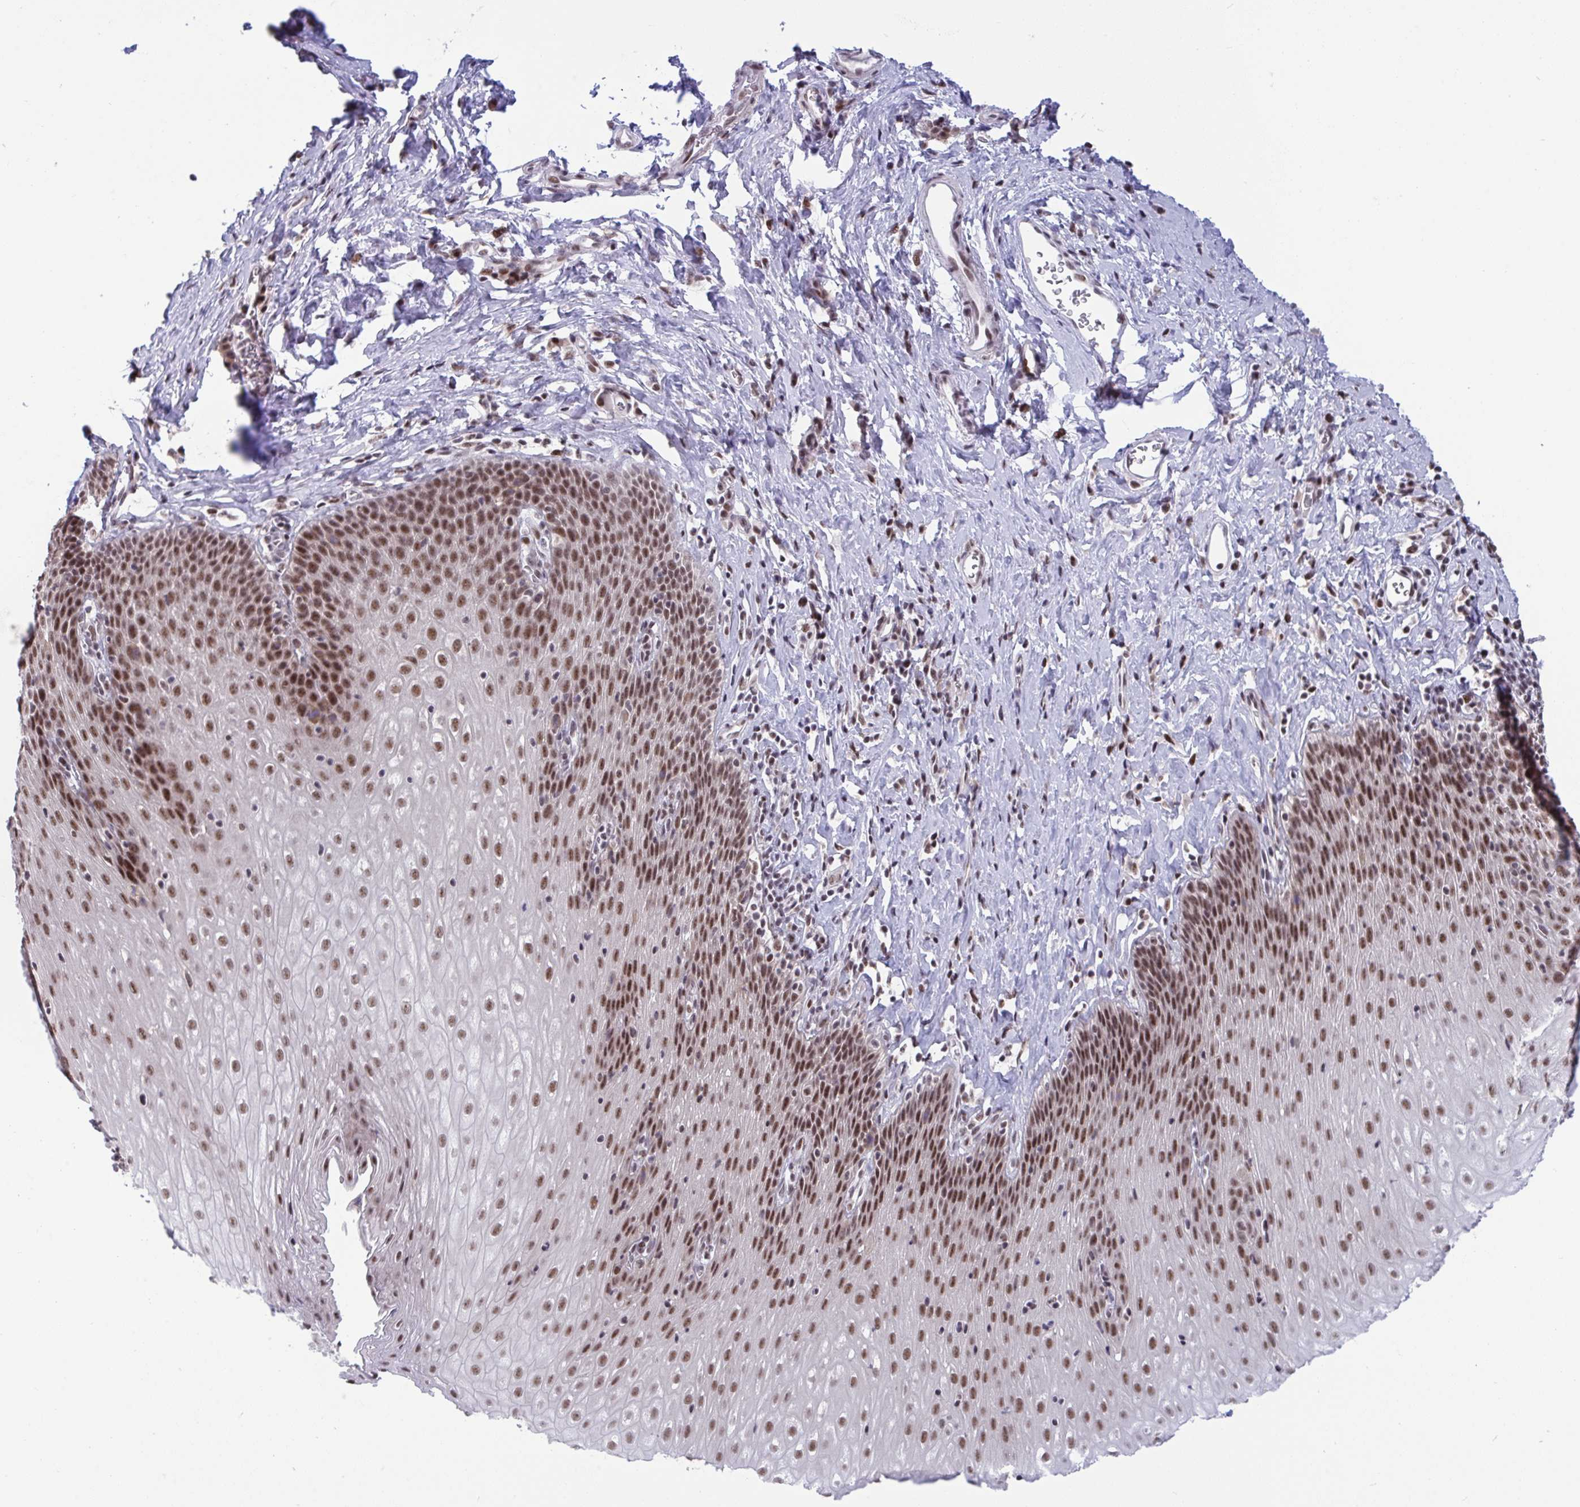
{"staining": {"intensity": "strong", "quantity": ">75%", "location": "nuclear"}, "tissue": "esophagus", "cell_type": "Squamous epithelial cells", "image_type": "normal", "snomed": [{"axis": "morphology", "description": "Normal tissue, NOS"}, {"axis": "topography", "description": "Esophagus"}], "caption": "IHC of benign human esophagus shows high levels of strong nuclear positivity in about >75% of squamous epithelial cells.", "gene": "WBP11", "patient": {"sex": "female", "age": 61}}